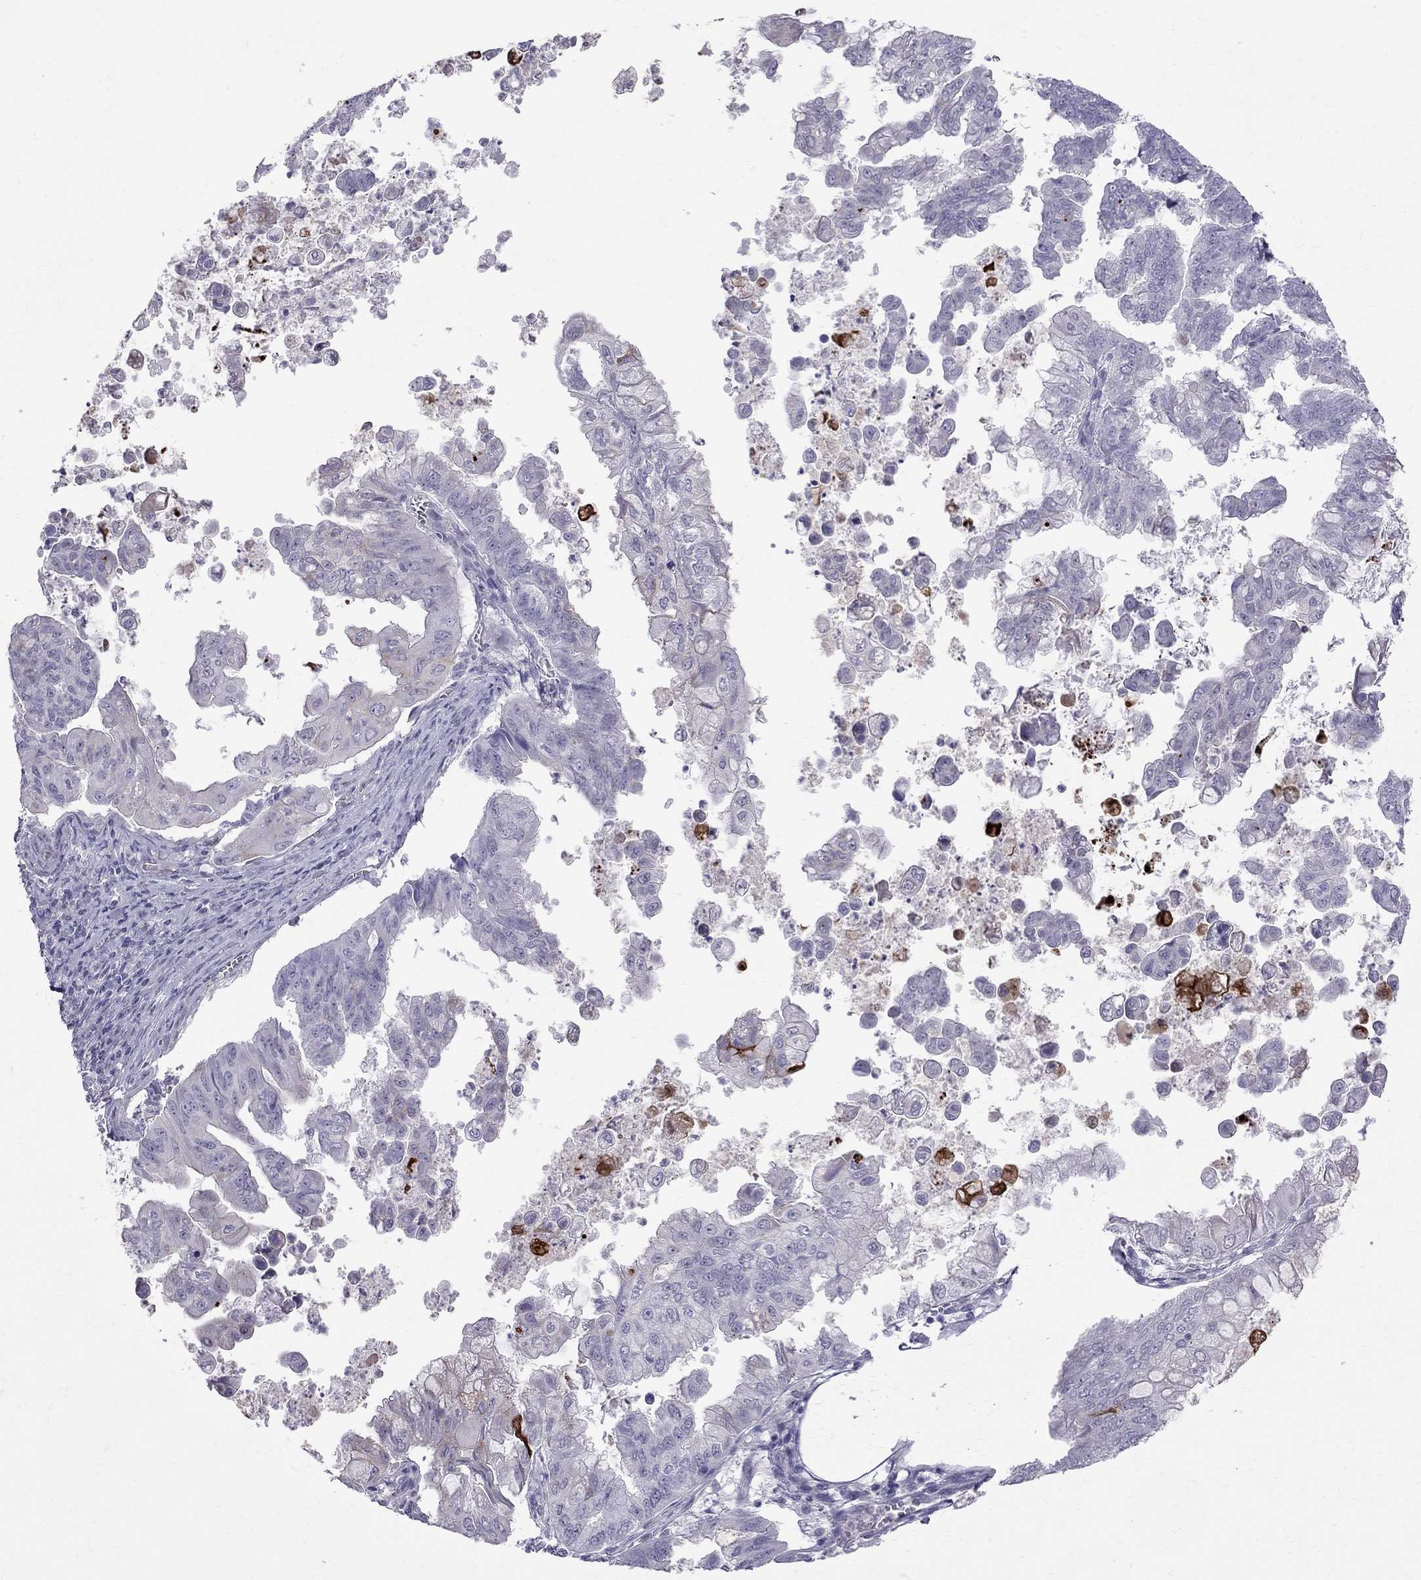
{"staining": {"intensity": "weak", "quantity": "<25%", "location": "cytoplasmic/membranous"}, "tissue": "stomach cancer", "cell_type": "Tumor cells", "image_type": "cancer", "snomed": [{"axis": "morphology", "description": "Adenocarcinoma, NOS"}, {"axis": "topography", "description": "Stomach, upper"}], "caption": "This is an immunohistochemistry (IHC) micrograph of human stomach adenocarcinoma. There is no staining in tumor cells.", "gene": "MUC15", "patient": {"sex": "male", "age": 80}}